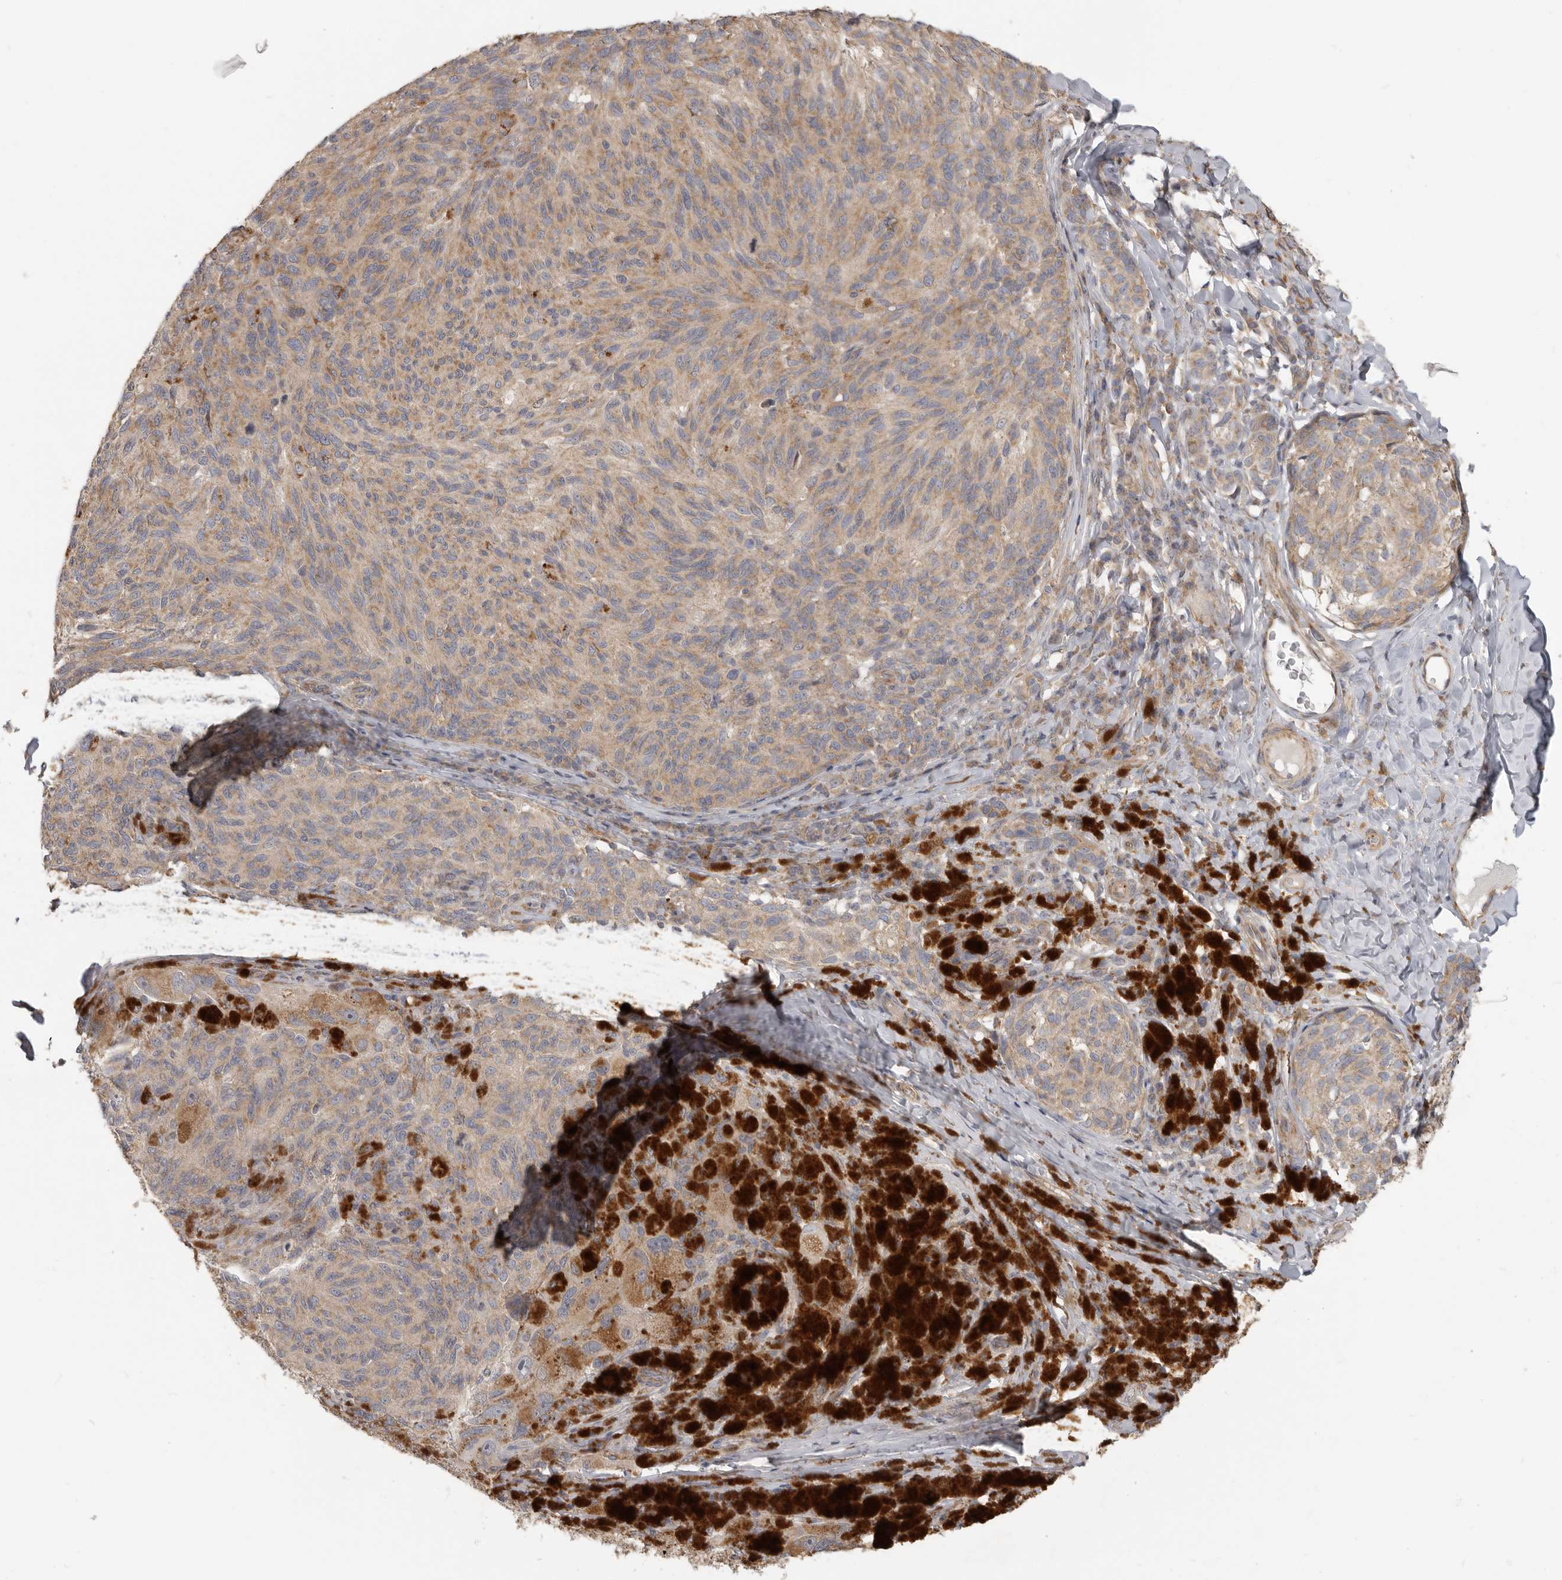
{"staining": {"intensity": "weak", "quantity": ">75%", "location": "cytoplasmic/membranous"}, "tissue": "melanoma", "cell_type": "Tumor cells", "image_type": "cancer", "snomed": [{"axis": "morphology", "description": "Malignant melanoma, NOS"}, {"axis": "topography", "description": "Skin"}], "caption": "A low amount of weak cytoplasmic/membranous staining is appreciated in about >75% of tumor cells in melanoma tissue.", "gene": "UNK", "patient": {"sex": "female", "age": 73}}